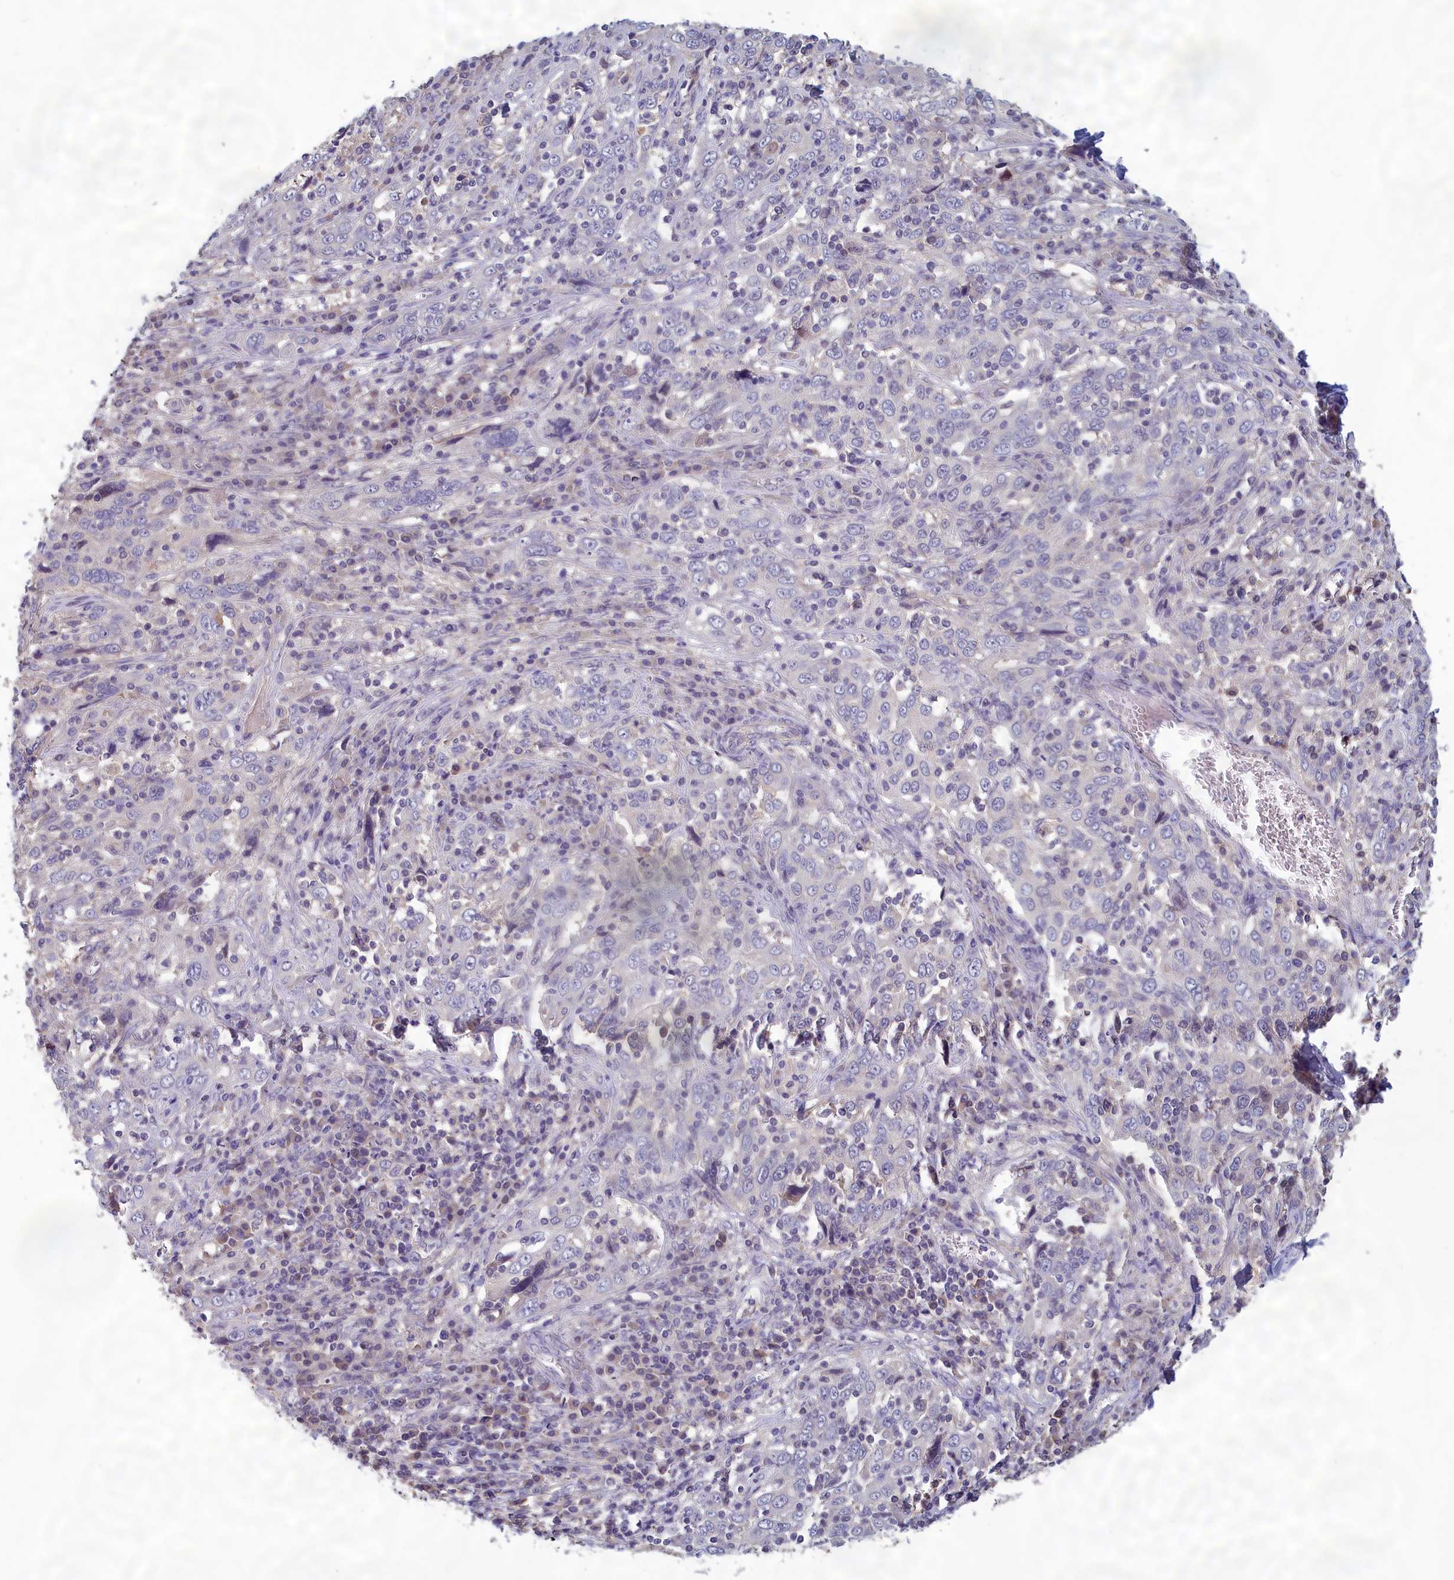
{"staining": {"intensity": "negative", "quantity": "none", "location": "none"}, "tissue": "cervical cancer", "cell_type": "Tumor cells", "image_type": "cancer", "snomed": [{"axis": "morphology", "description": "Squamous cell carcinoma, NOS"}, {"axis": "topography", "description": "Cervix"}], "caption": "A histopathology image of human squamous cell carcinoma (cervical) is negative for staining in tumor cells.", "gene": "HECA", "patient": {"sex": "female", "age": 46}}